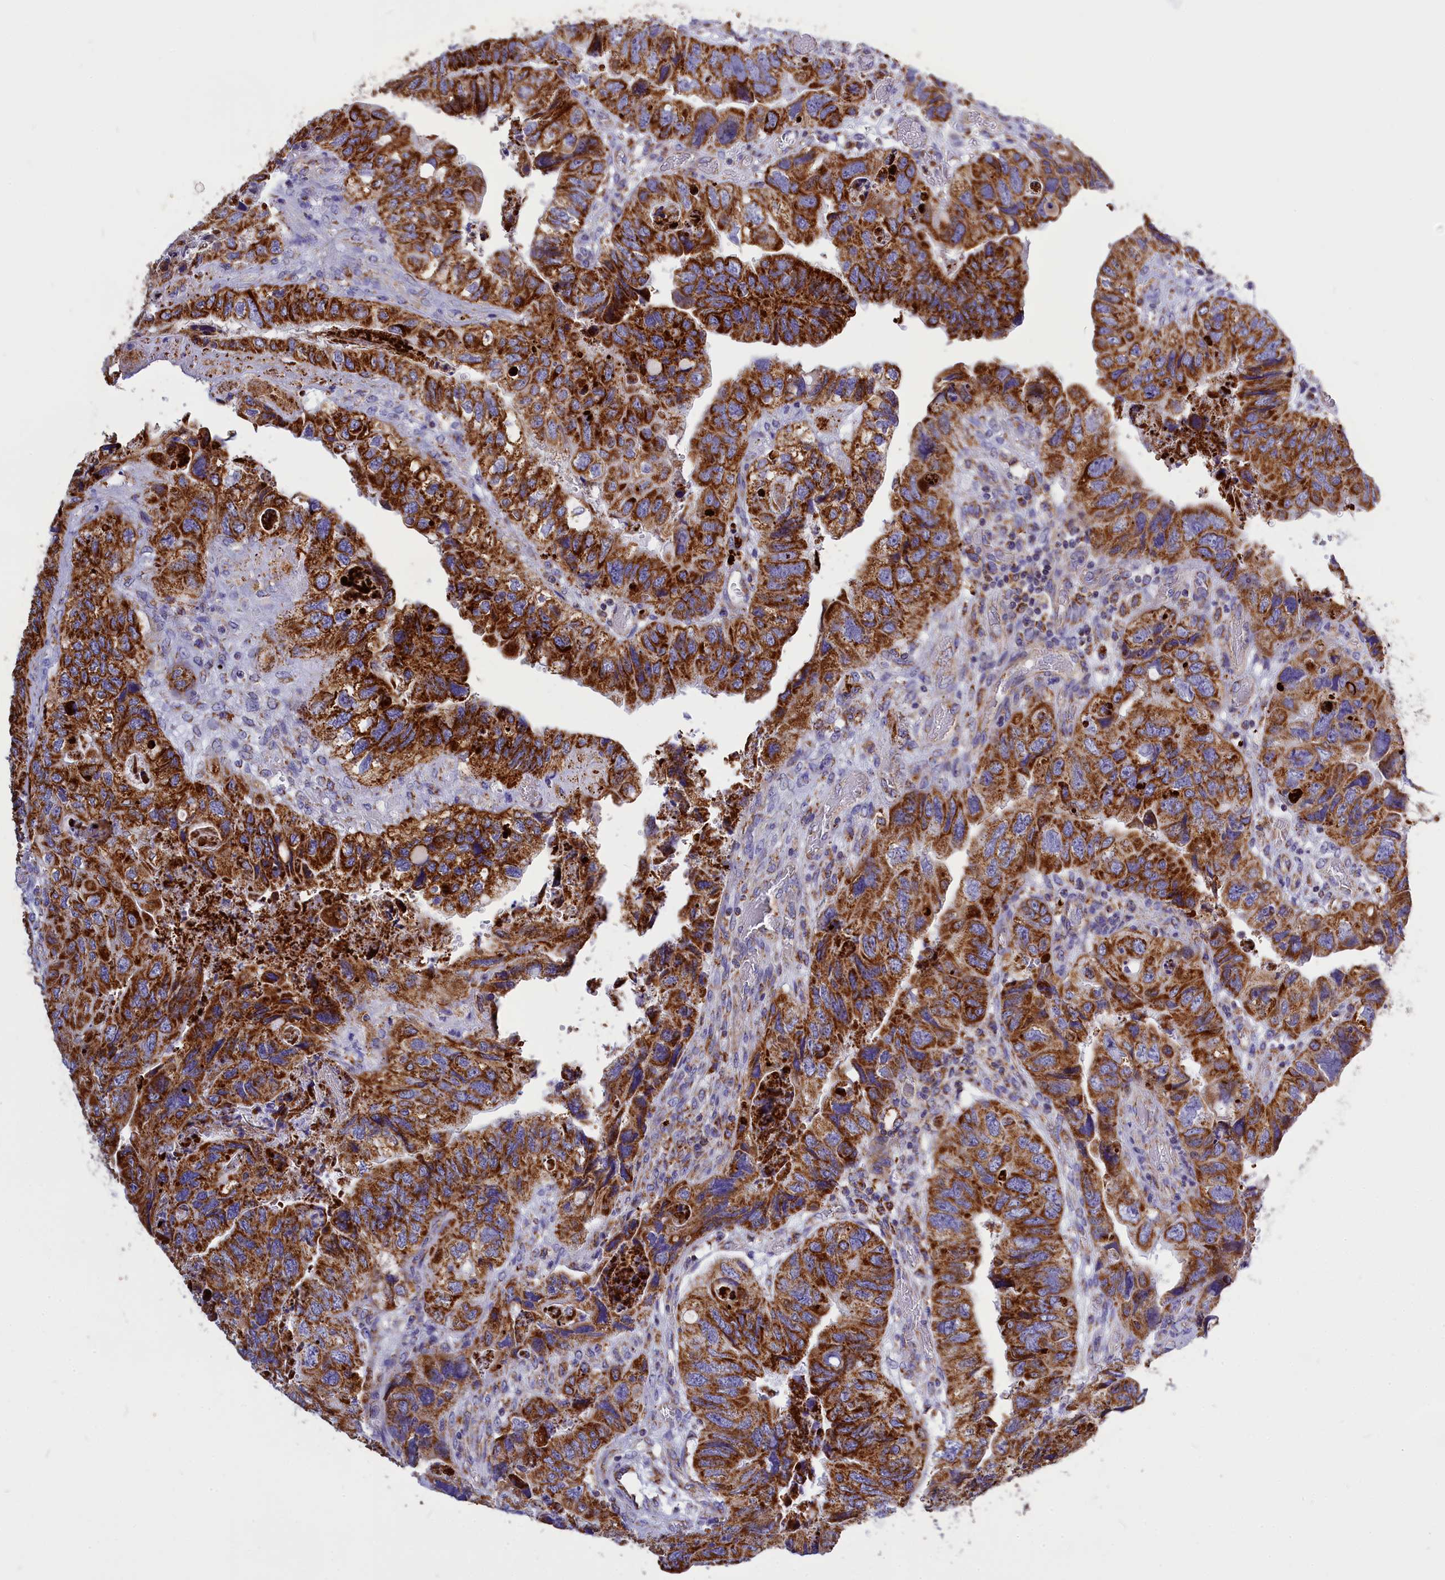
{"staining": {"intensity": "strong", "quantity": ">75%", "location": "cytoplasmic/membranous"}, "tissue": "colorectal cancer", "cell_type": "Tumor cells", "image_type": "cancer", "snomed": [{"axis": "morphology", "description": "Adenocarcinoma, NOS"}, {"axis": "topography", "description": "Rectum"}], "caption": "Strong cytoplasmic/membranous expression for a protein is present in approximately >75% of tumor cells of colorectal cancer using IHC.", "gene": "VDAC2", "patient": {"sex": "male", "age": 63}}